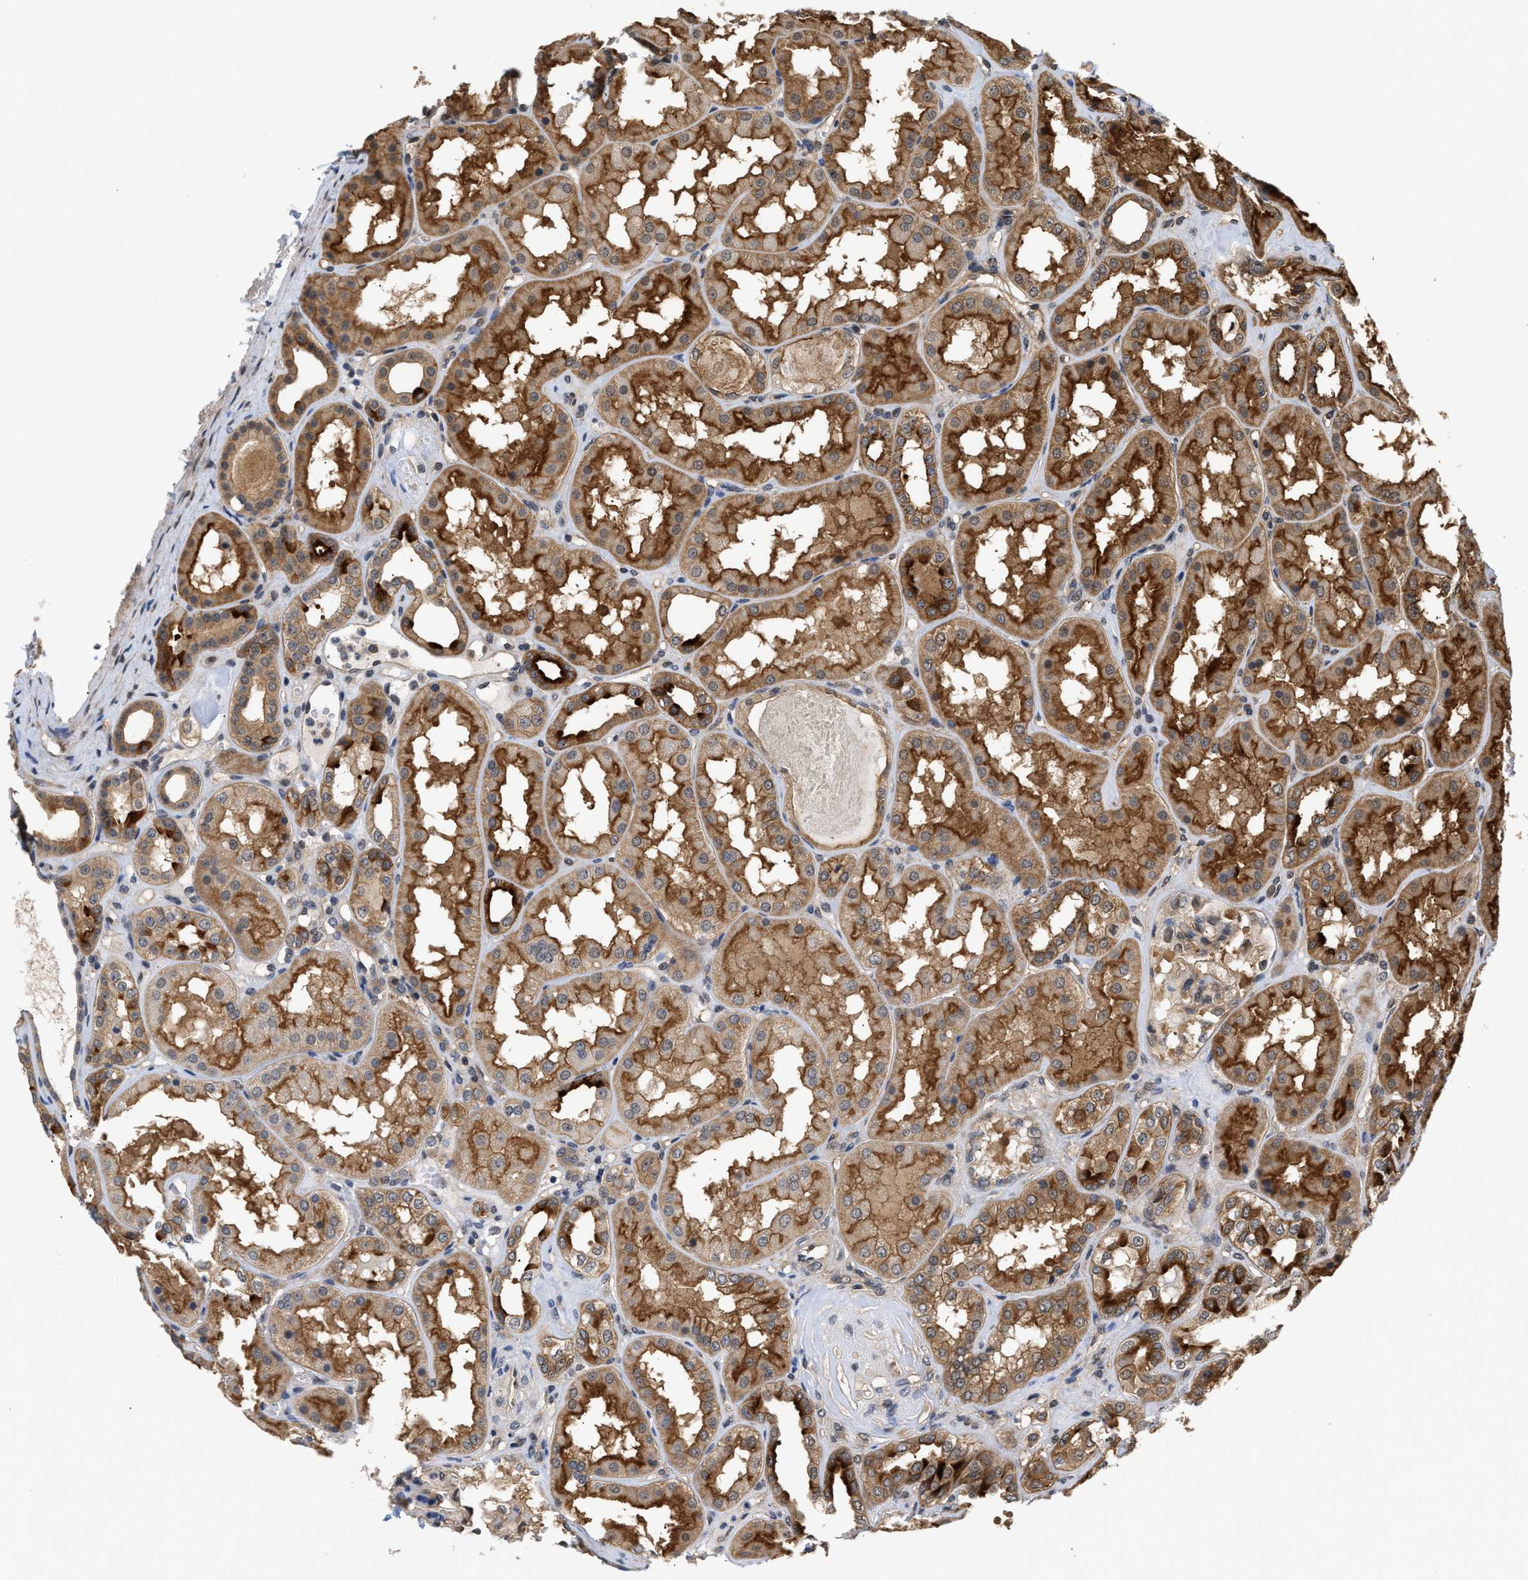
{"staining": {"intensity": "weak", "quantity": "25%-75%", "location": "nuclear"}, "tissue": "kidney", "cell_type": "Cells in glomeruli", "image_type": "normal", "snomed": [{"axis": "morphology", "description": "Normal tissue, NOS"}, {"axis": "topography", "description": "Kidney"}], "caption": "Brown immunohistochemical staining in unremarkable human kidney exhibits weak nuclear expression in approximately 25%-75% of cells in glomeruli.", "gene": "SCAI", "patient": {"sex": "female", "age": 56}}